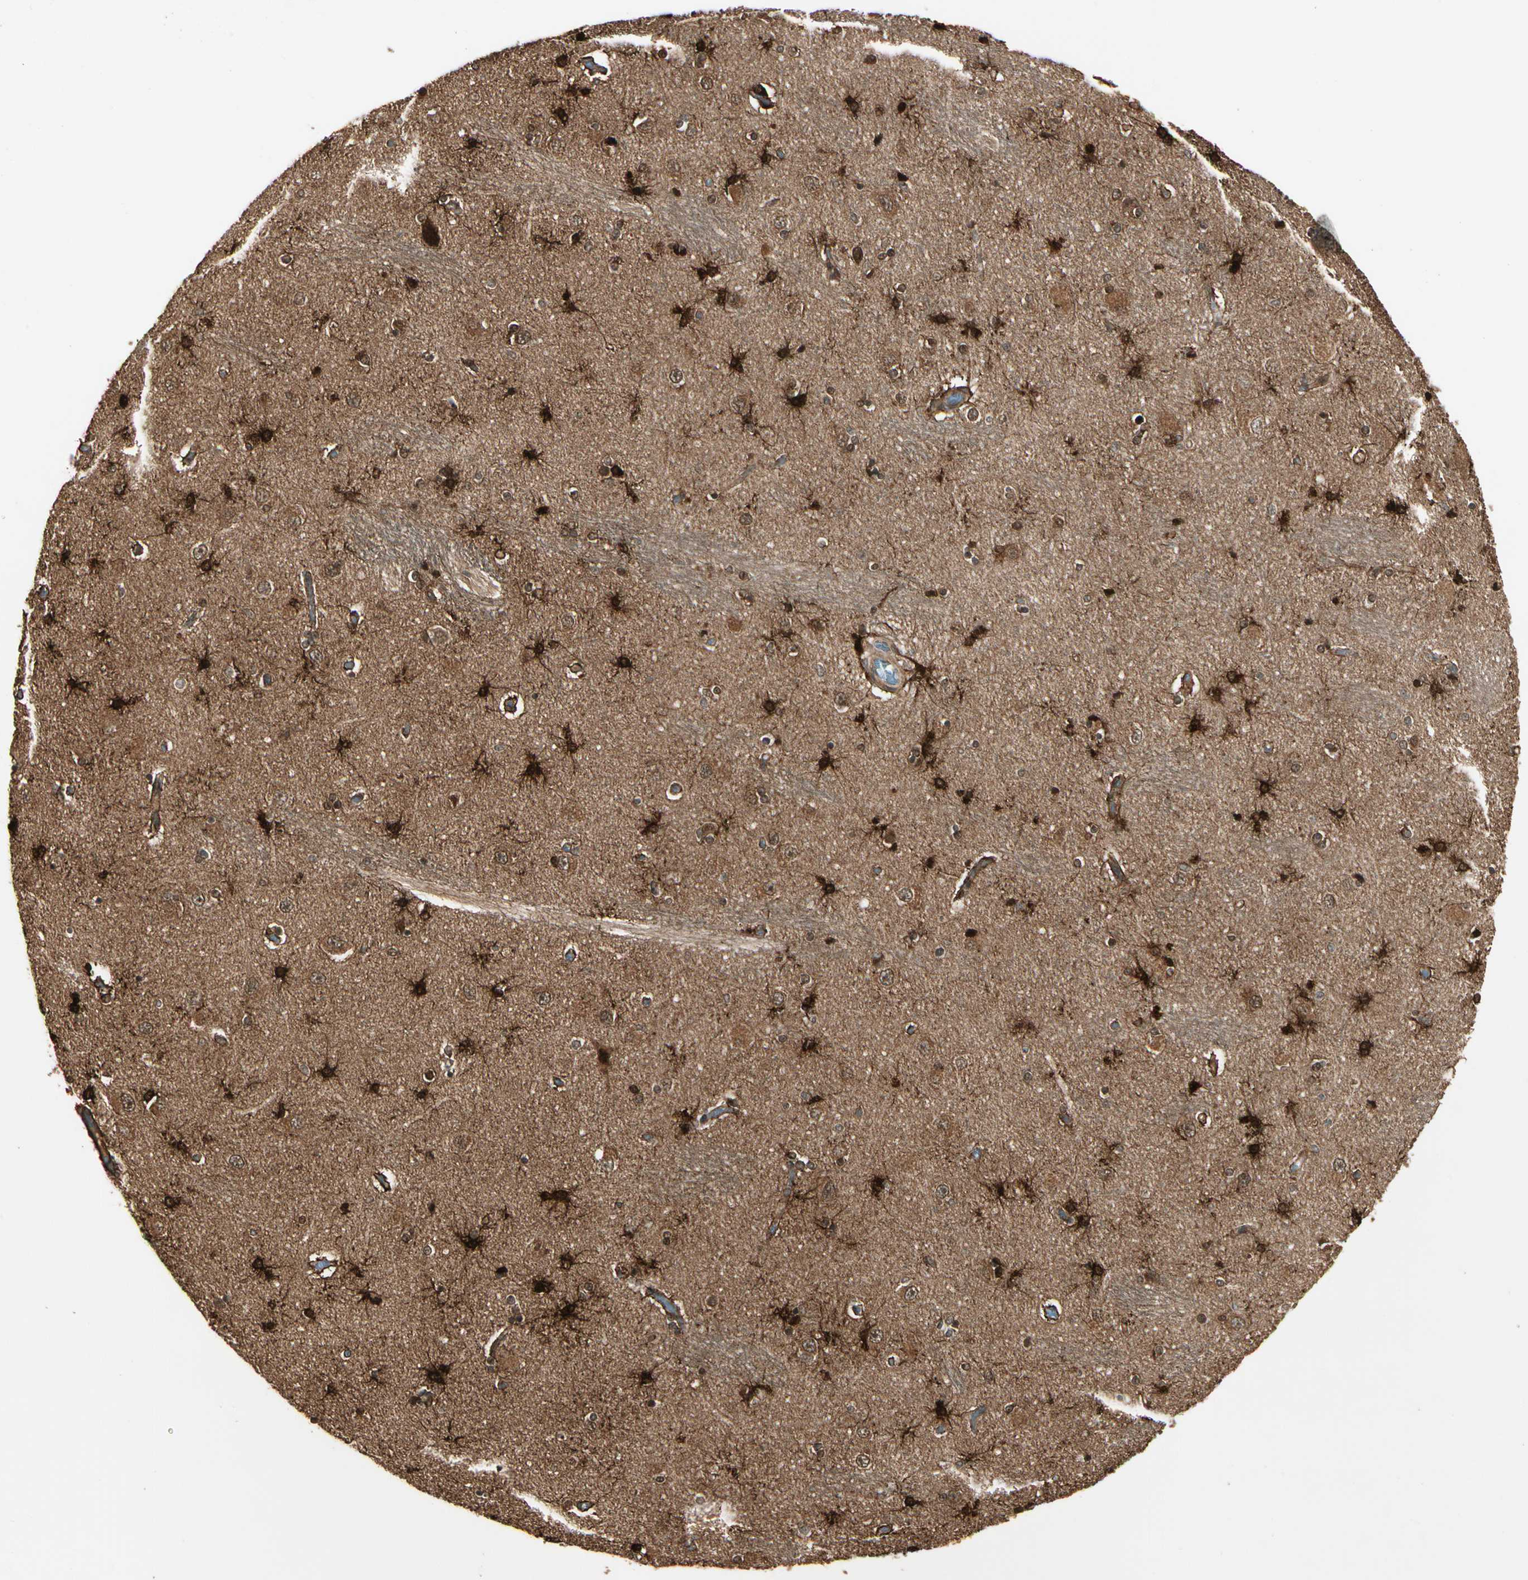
{"staining": {"intensity": "strong", "quantity": ">75%", "location": "cytoplasmic/membranous"}, "tissue": "hippocampus", "cell_type": "Glial cells", "image_type": "normal", "snomed": [{"axis": "morphology", "description": "Normal tissue, NOS"}, {"axis": "topography", "description": "Hippocampus"}], "caption": "The histopathology image shows staining of normal hippocampus, revealing strong cytoplasmic/membranous protein staining (brown color) within glial cells.", "gene": "GLUL", "patient": {"sex": "female", "age": 54}}